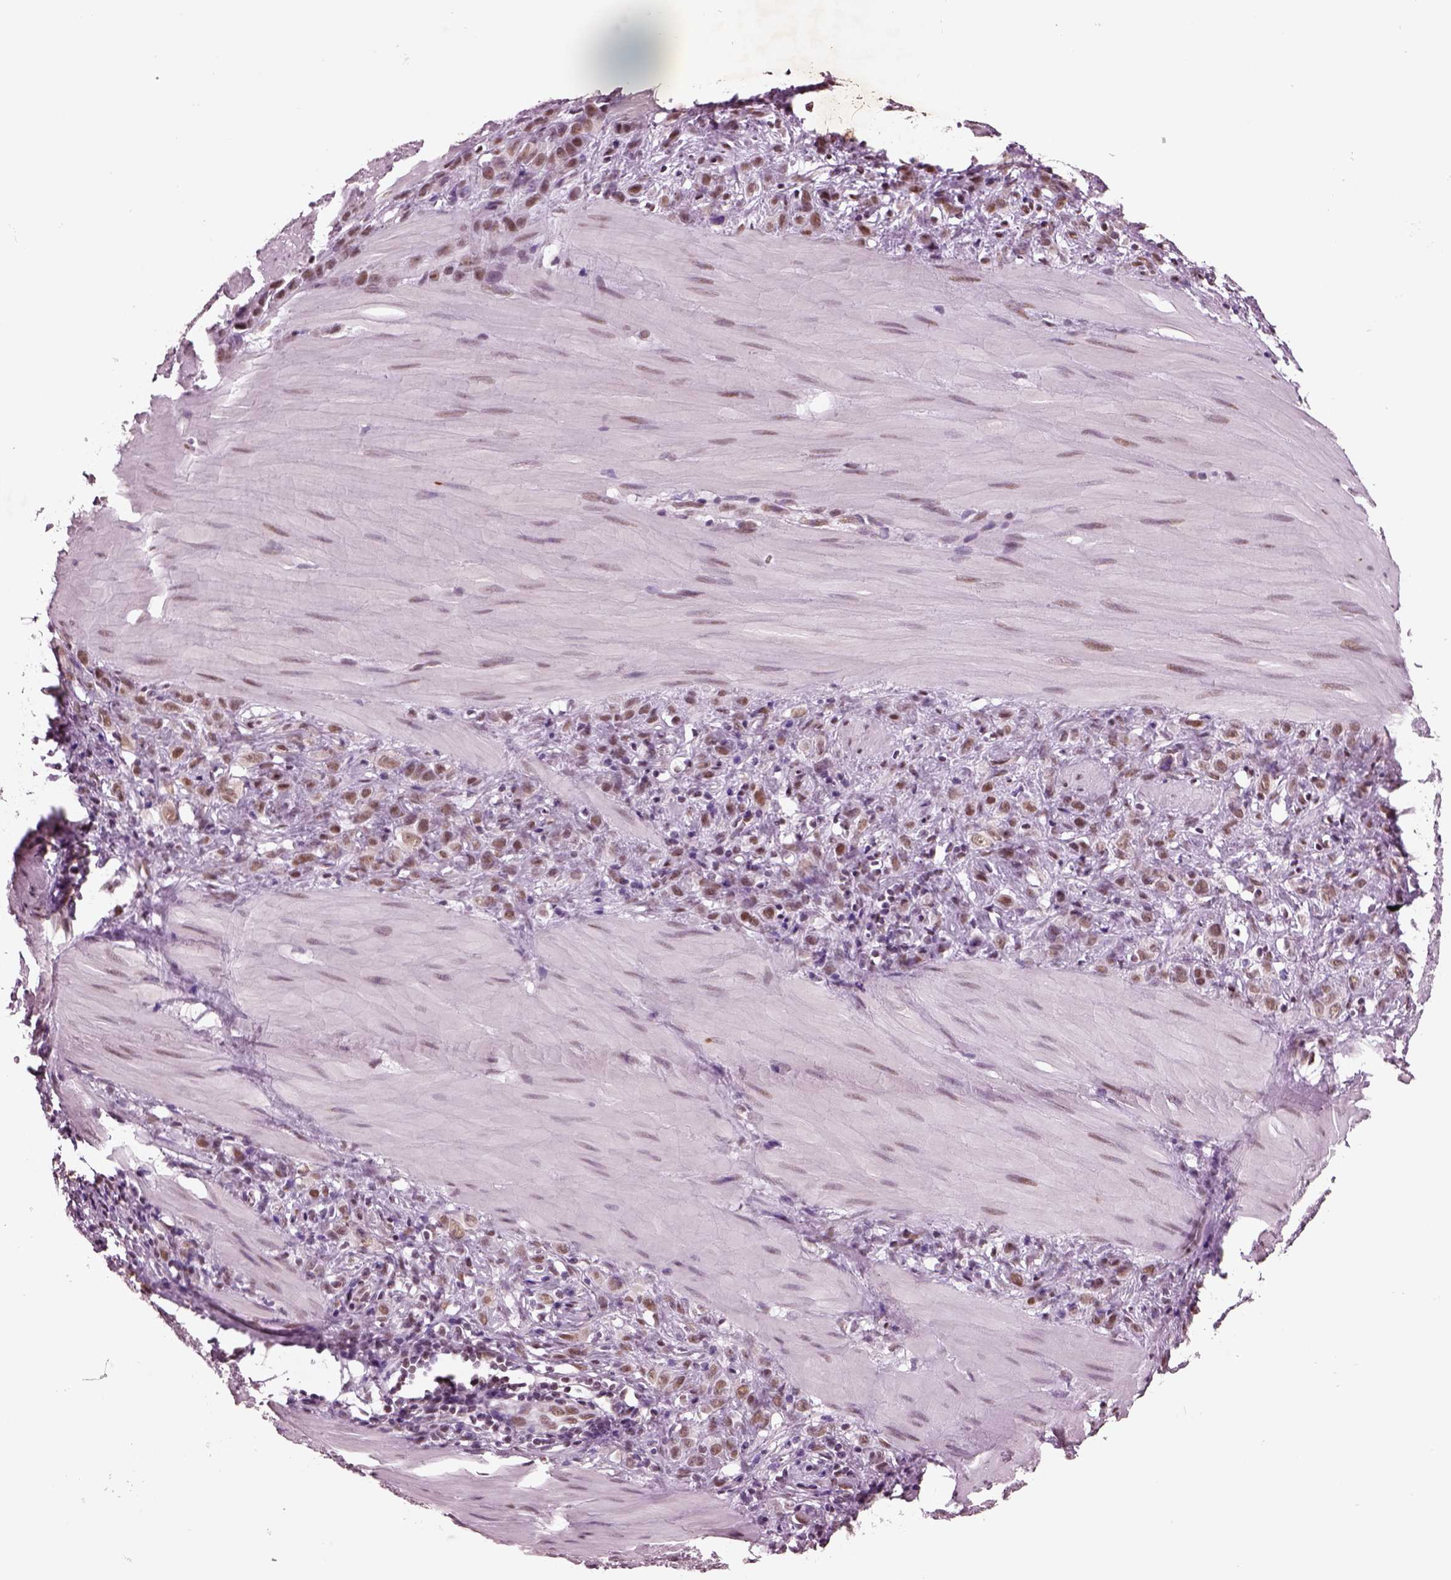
{"staining": {"intensity": "moderate", "quantity": "<25%", "location": "nuclear"}, "tissue": "stomach cancer", "cell_type": "Tumor cells", "image_type": "cancer", "snomed": [{"axis": "morphology", "description": "Adenocarcinoma, NOS"}, {"axis": "topography", "description": "Stomach"}], "caption": "Stomach adenocarcinoma stained for a protein (brown) demonstrates moderate nuclear positive expression in about <25% of tumor cells.", "gene": "SEPHS1", "patient": {"sex": "male", "age": 47}}